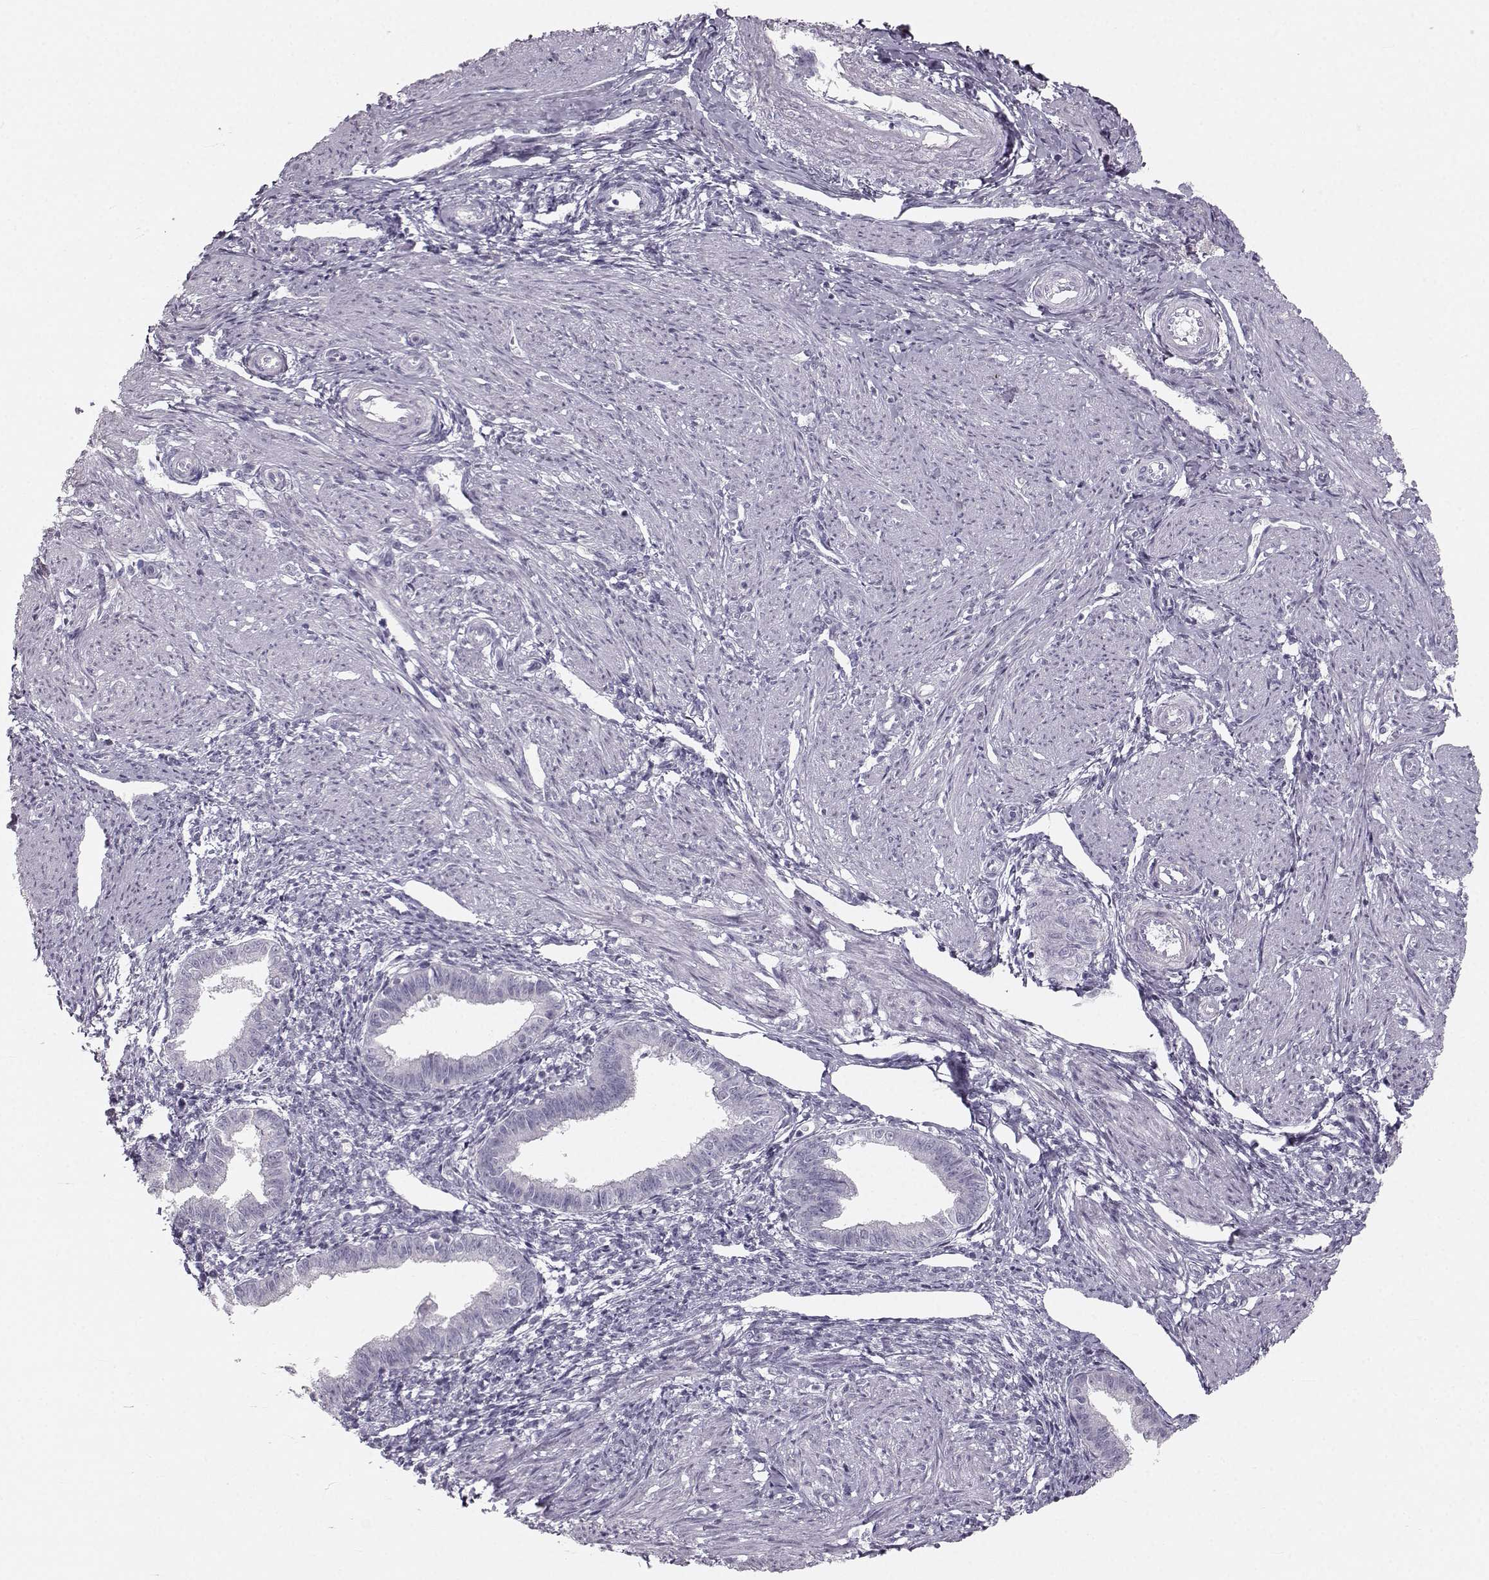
{"staining": {"intensity": "negative", "quantity": "none", "location": "none"}, "tissue": "endometrium", "cell_type": "Cells in endometrial stroma", "image_type": "normal", "snomed": [{"axis": "morphology", "description": "Normal tissue, NOS"}, {"axis": "topography", "description": "Endometrium"}], "caption": "Immunohistochemical staining of unremarkable endometrium demonstrates no significant expression in cells in endometrial stroma.", "gene": "OIP5", "patient": {"sex": "female", "age": 37}}